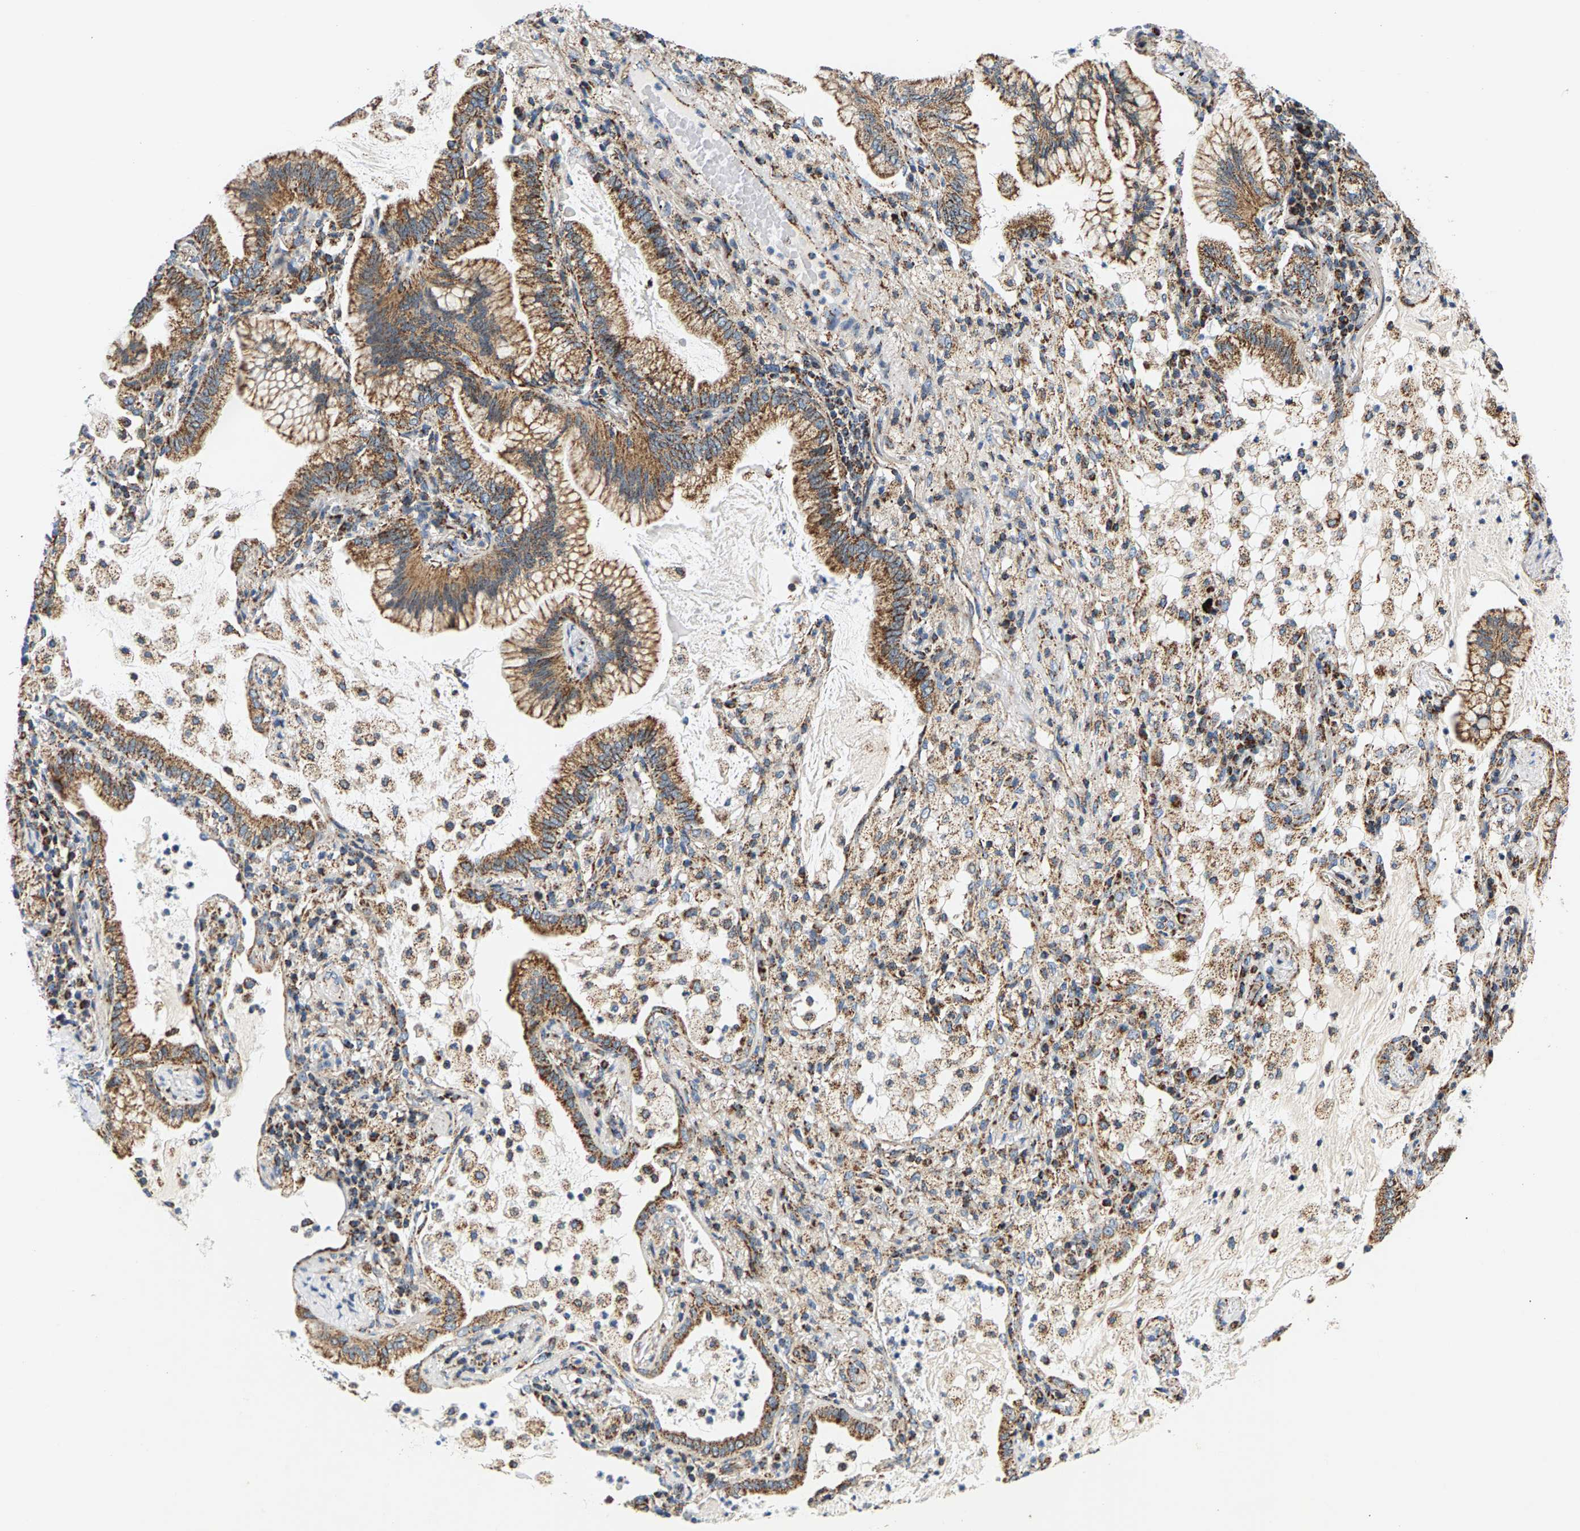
{"staining": {"intensity": "moderate", "quantity": ">75%", "location": "cytoplasmic/membranous"}, "tissue": "lung cancer", "cell_type": "Tumor cells", "image_type": "cancer", "snomed": [{"axis": "morphology", "description": "Adenocarcinoma, NOS"}, {"axis": "topography", "description": "Lung"}], "caption": "Moderate cytoplasmic/membranous protein staining is identified in about >75% of tumor cells in adenocarcinoma (lung).", "gene": "PDE1A", "patient": {"sex": "female", "age": 70}}